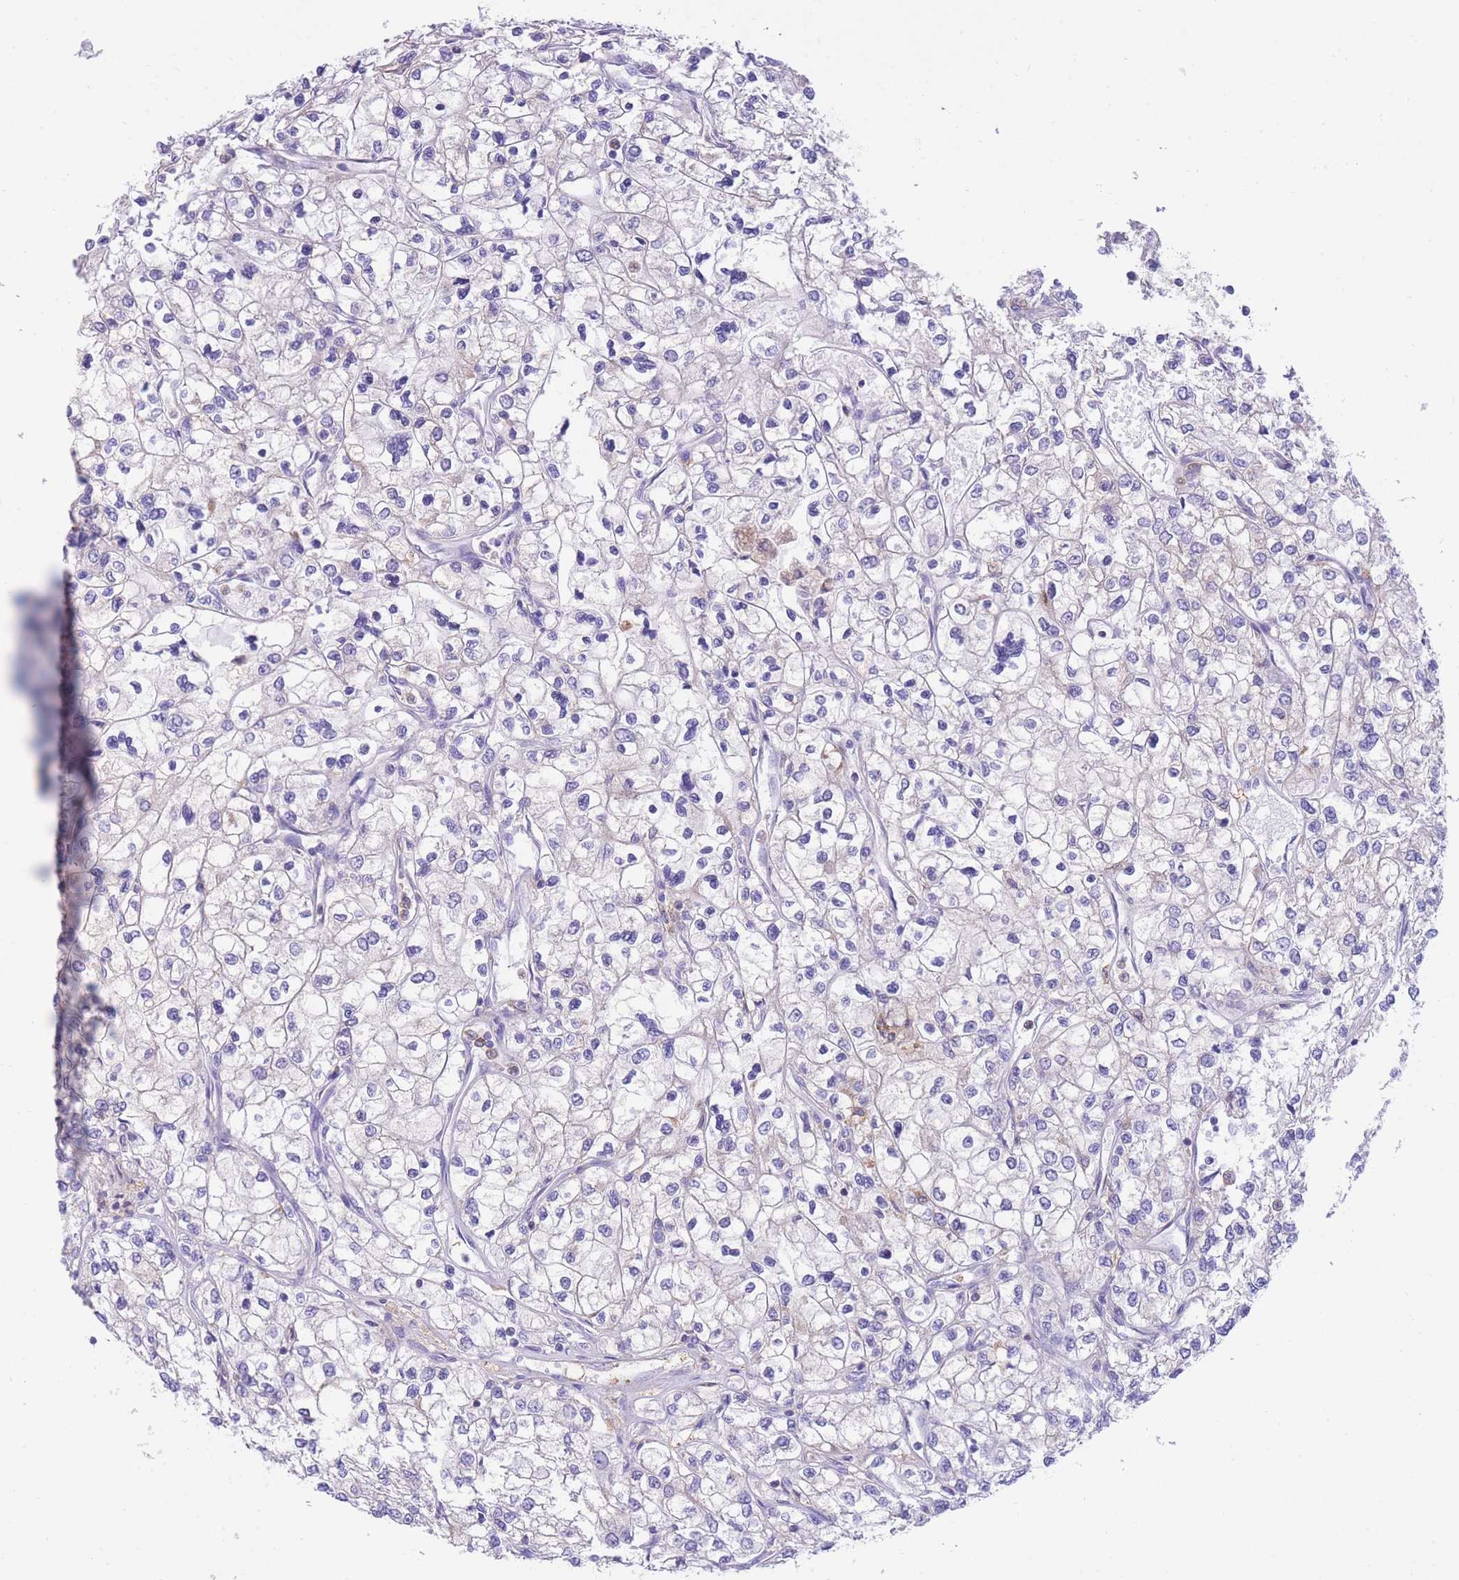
{"staining": {"intensity": "negative", "quantity": "none", "location": "none"}, "tissue": "renal cancer", "cell_type": "Tumor cells", "image_type": "cancer", "snomed": [{"axis": "morphology", "description": "Adenocarcinoma, NOS"}, {"axis": "topography", "description": "Kidney"}], "caption": "An immunohistochemistry photomicrograph of adenocarcinoma (renal) is shown. There is no staining in tumor cells of adenocarcinoma (renal).", "gene": "NAMPT", "patient": {"sex": "male", "age": 80}}